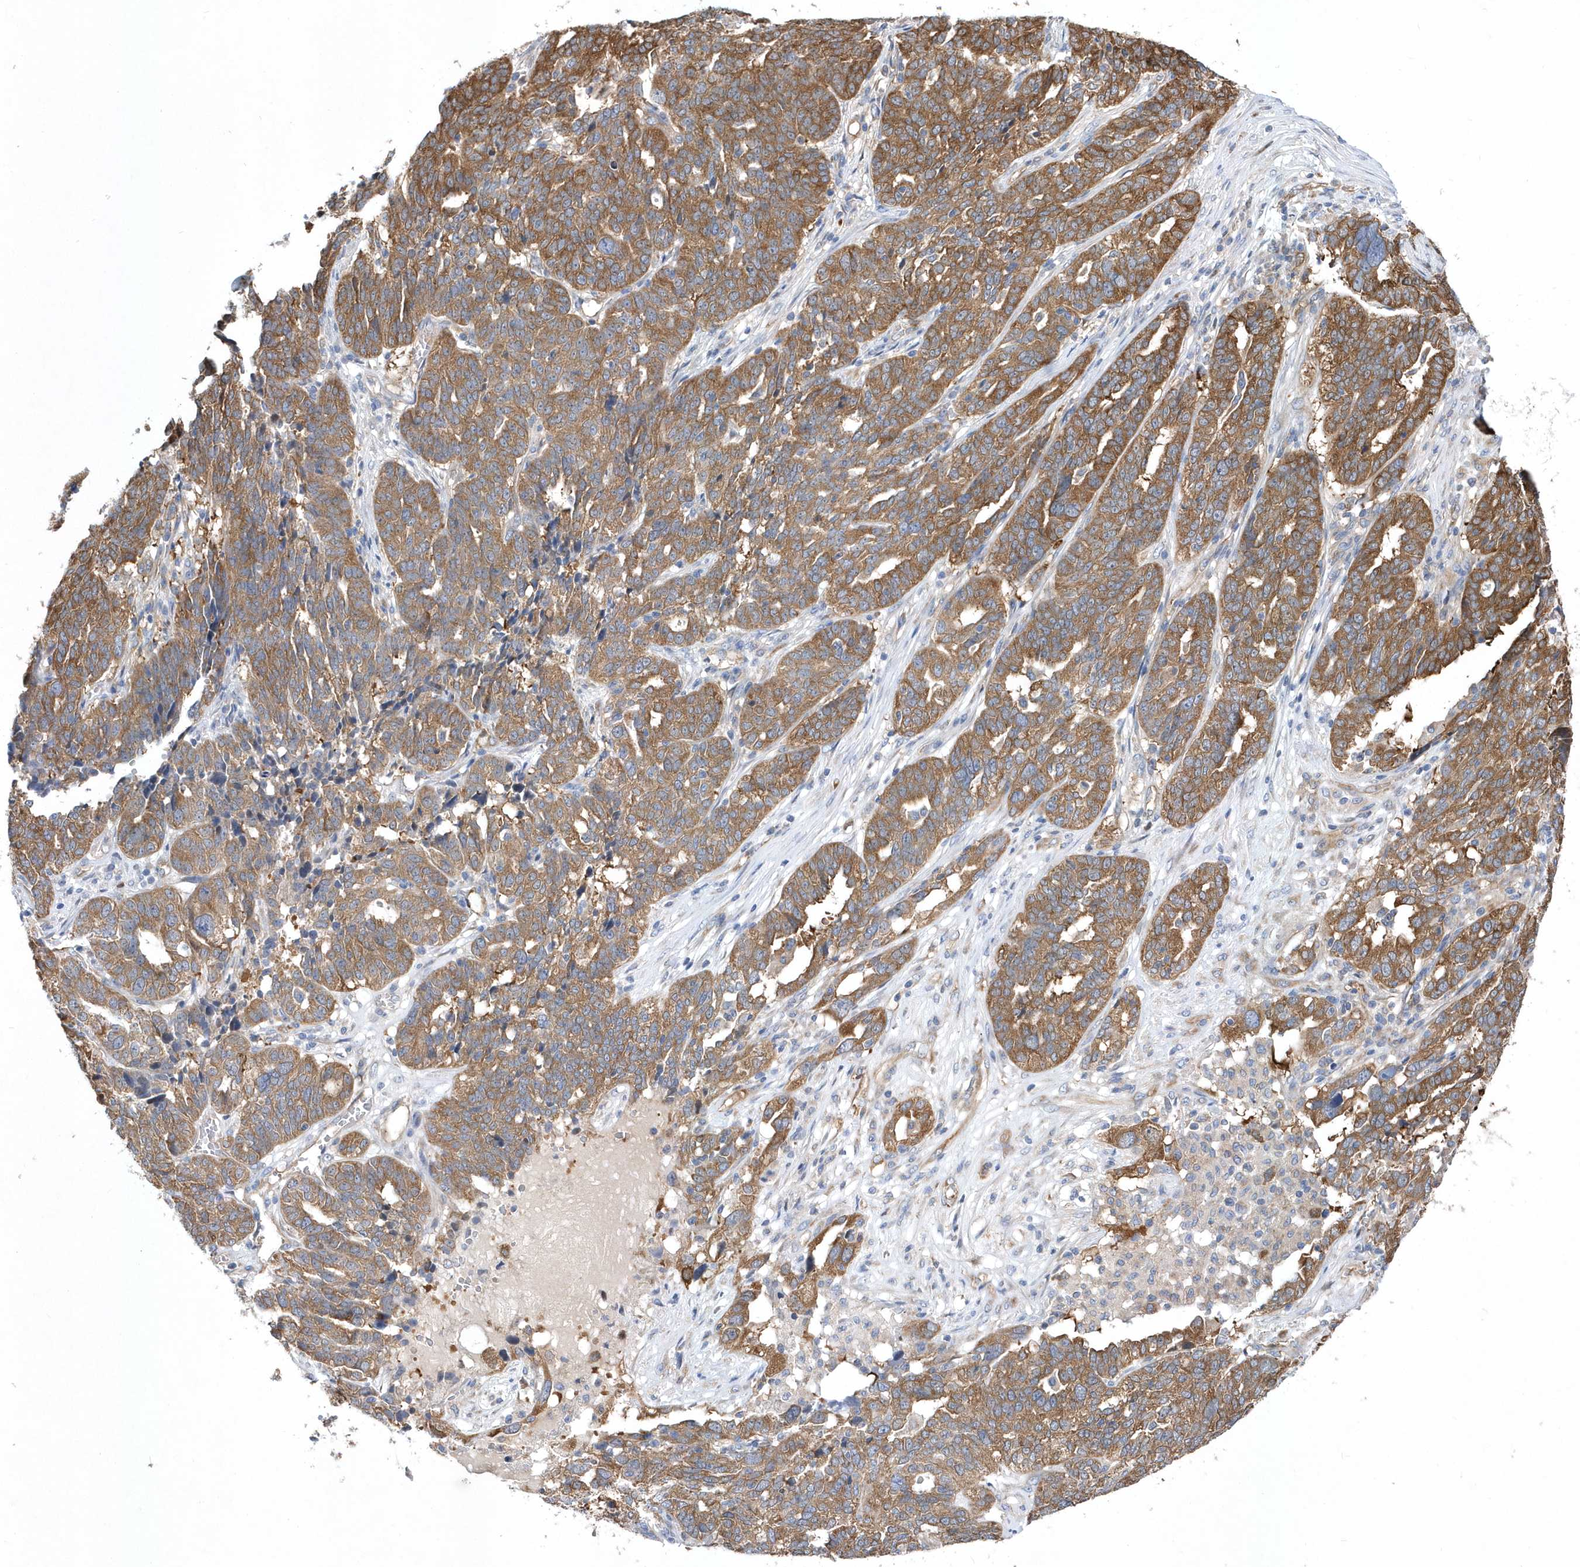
{"staining": {"intensity": "moderate", "quantity": ">75%", "location": "cytoplasmic/membranous"}, "tissue": "ovarian cancer", "cell_type": "Tumor cells", "image_type": "cancer", "snomed": [{"axis": "morphology", "description": "Cystadenocarcinoma, serous, NOS"}, {"axis": "topography", "description": "Ovary"}], "caption": "High-power microscopy captured an immunohistochemistry histopathology image of ovarian cancer (serous cystadenocarcinoma), revealing moderate cytoplasmic/membranous positivity in about >75% of tumor cells.", "gene": "JKAMP", "patient": {"sex": "female", "age": 59}}